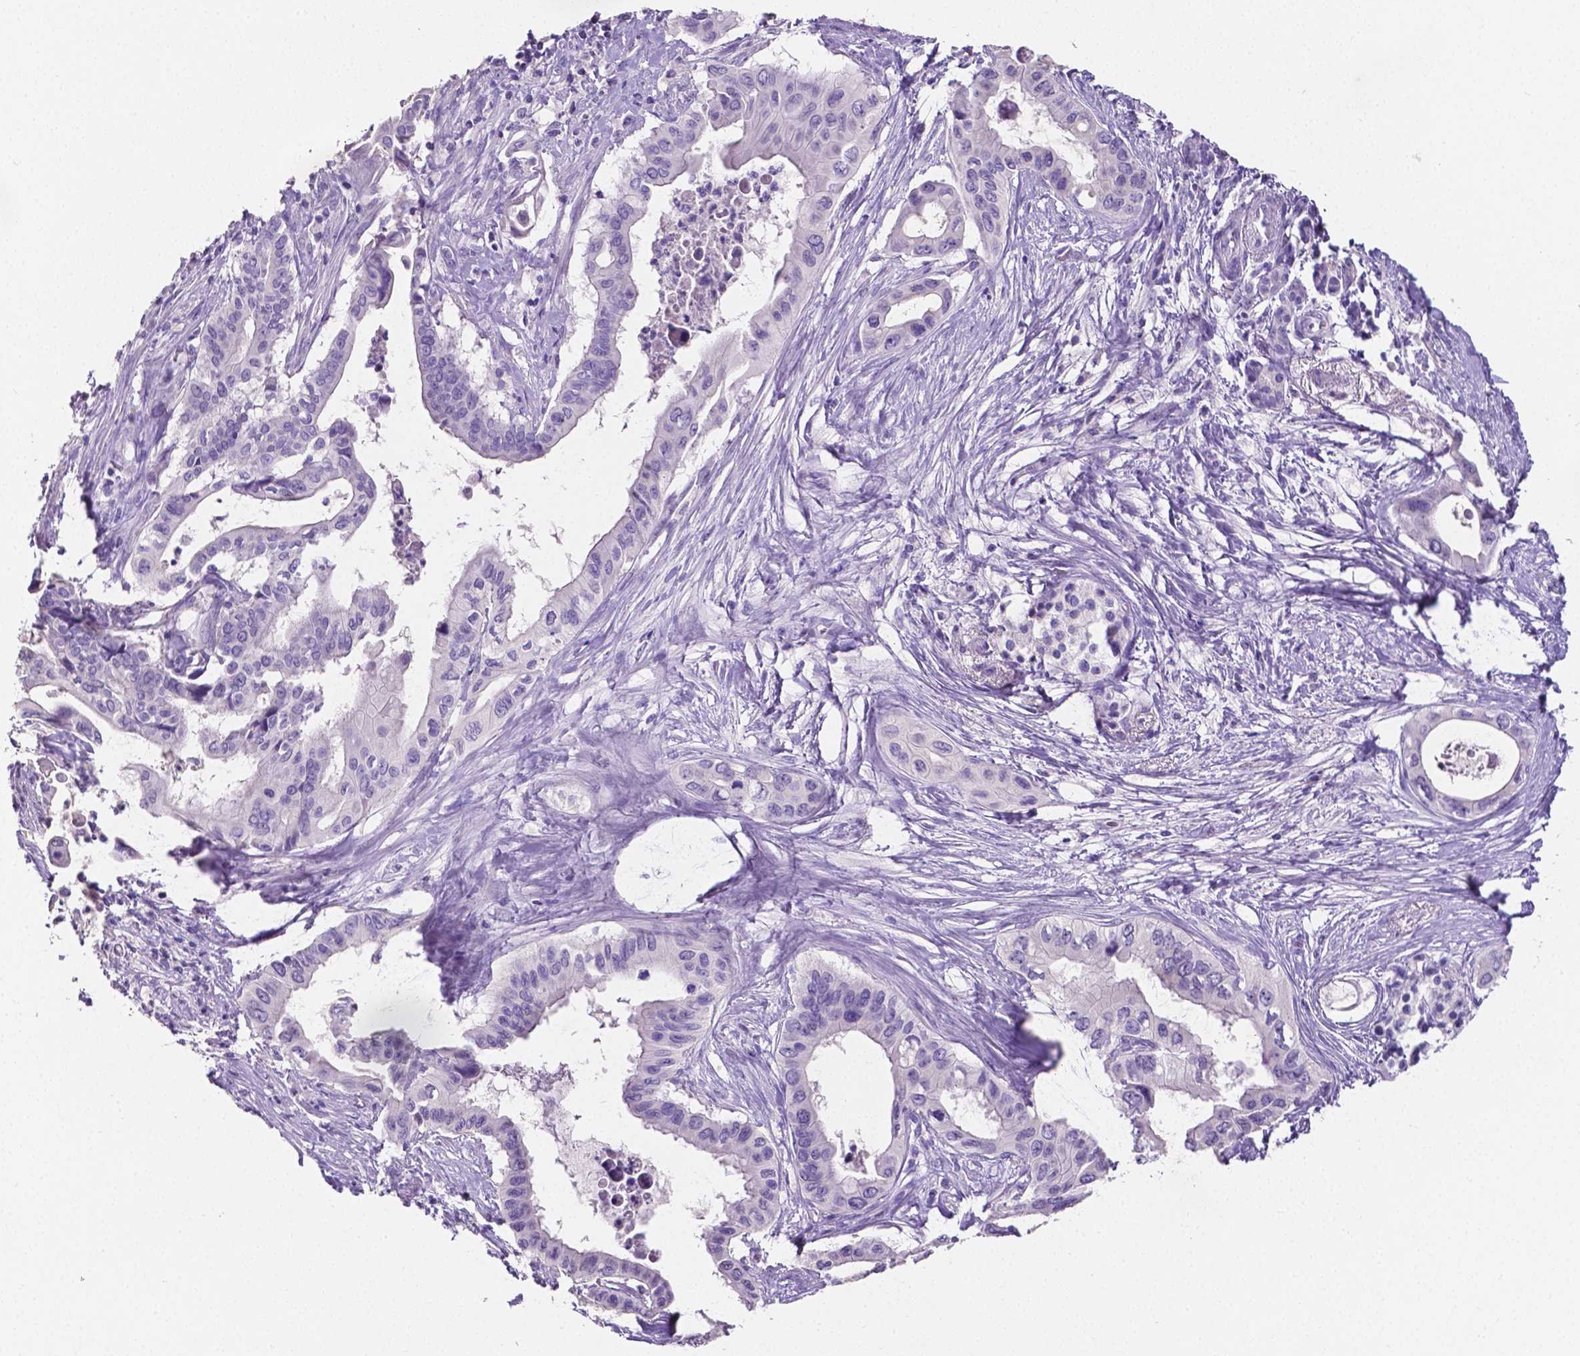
{"staining": {"intensity": "negative", "quantity": "none", "location": "none"}, "tissue": "pancreatic cancer", "cell_type": "Tumor cells", "image_type": "cancer", "snomed": [{"axis": "morphology", "description": "Adenocarcinoma, NOS"}, {"axis": "topography", "description": "Pancreas"}], "caption": "The immunohistochemistry (IHC) micrograph has no significant expression in tumor cells of pancreatic adenocarcinoma tissue.", "gene": "SLC22A2", "patient": {"sex": "female", "age": 77}}